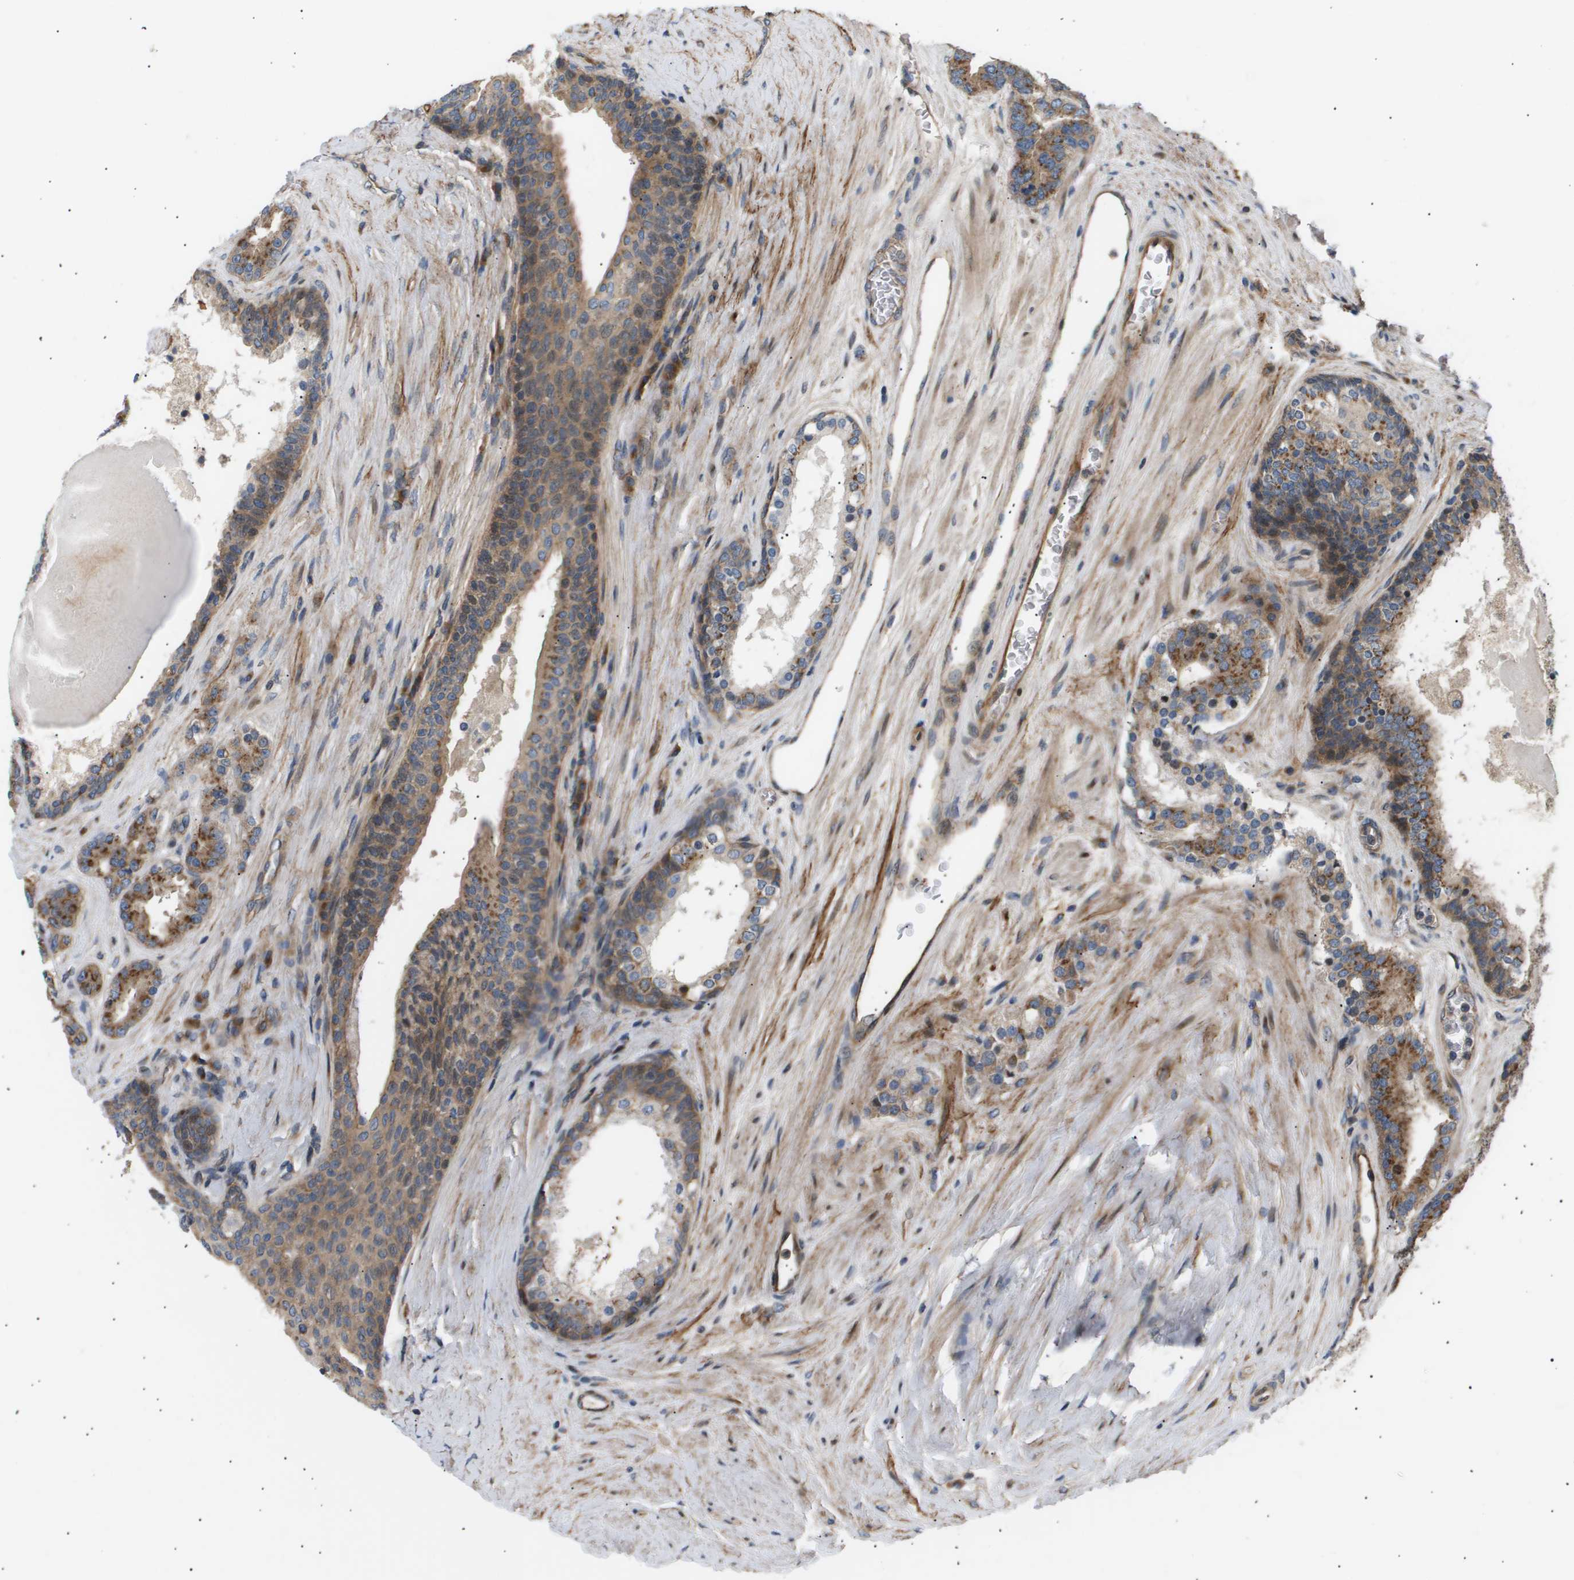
{"staining": {"intensity": "moderate", "quantity": ">75%", "location": "cytoplasmic/membranous"}, "tissue": "prostate cancer", "cell_type": "Tumor cells", "image_type": "cancer", "snomed": [{"axis": "morphology", "description": "Adenocarcinoma, High grade"}, {"axis": "topography", "description": "Prostate"}], "caption": "Tumor cells display moderate cytoplasmic/membranous expression in approximately >75% of cells in prostate cancer.", "gene": "LYSMD3", "patient": {"sex": "male", "age": 60}}